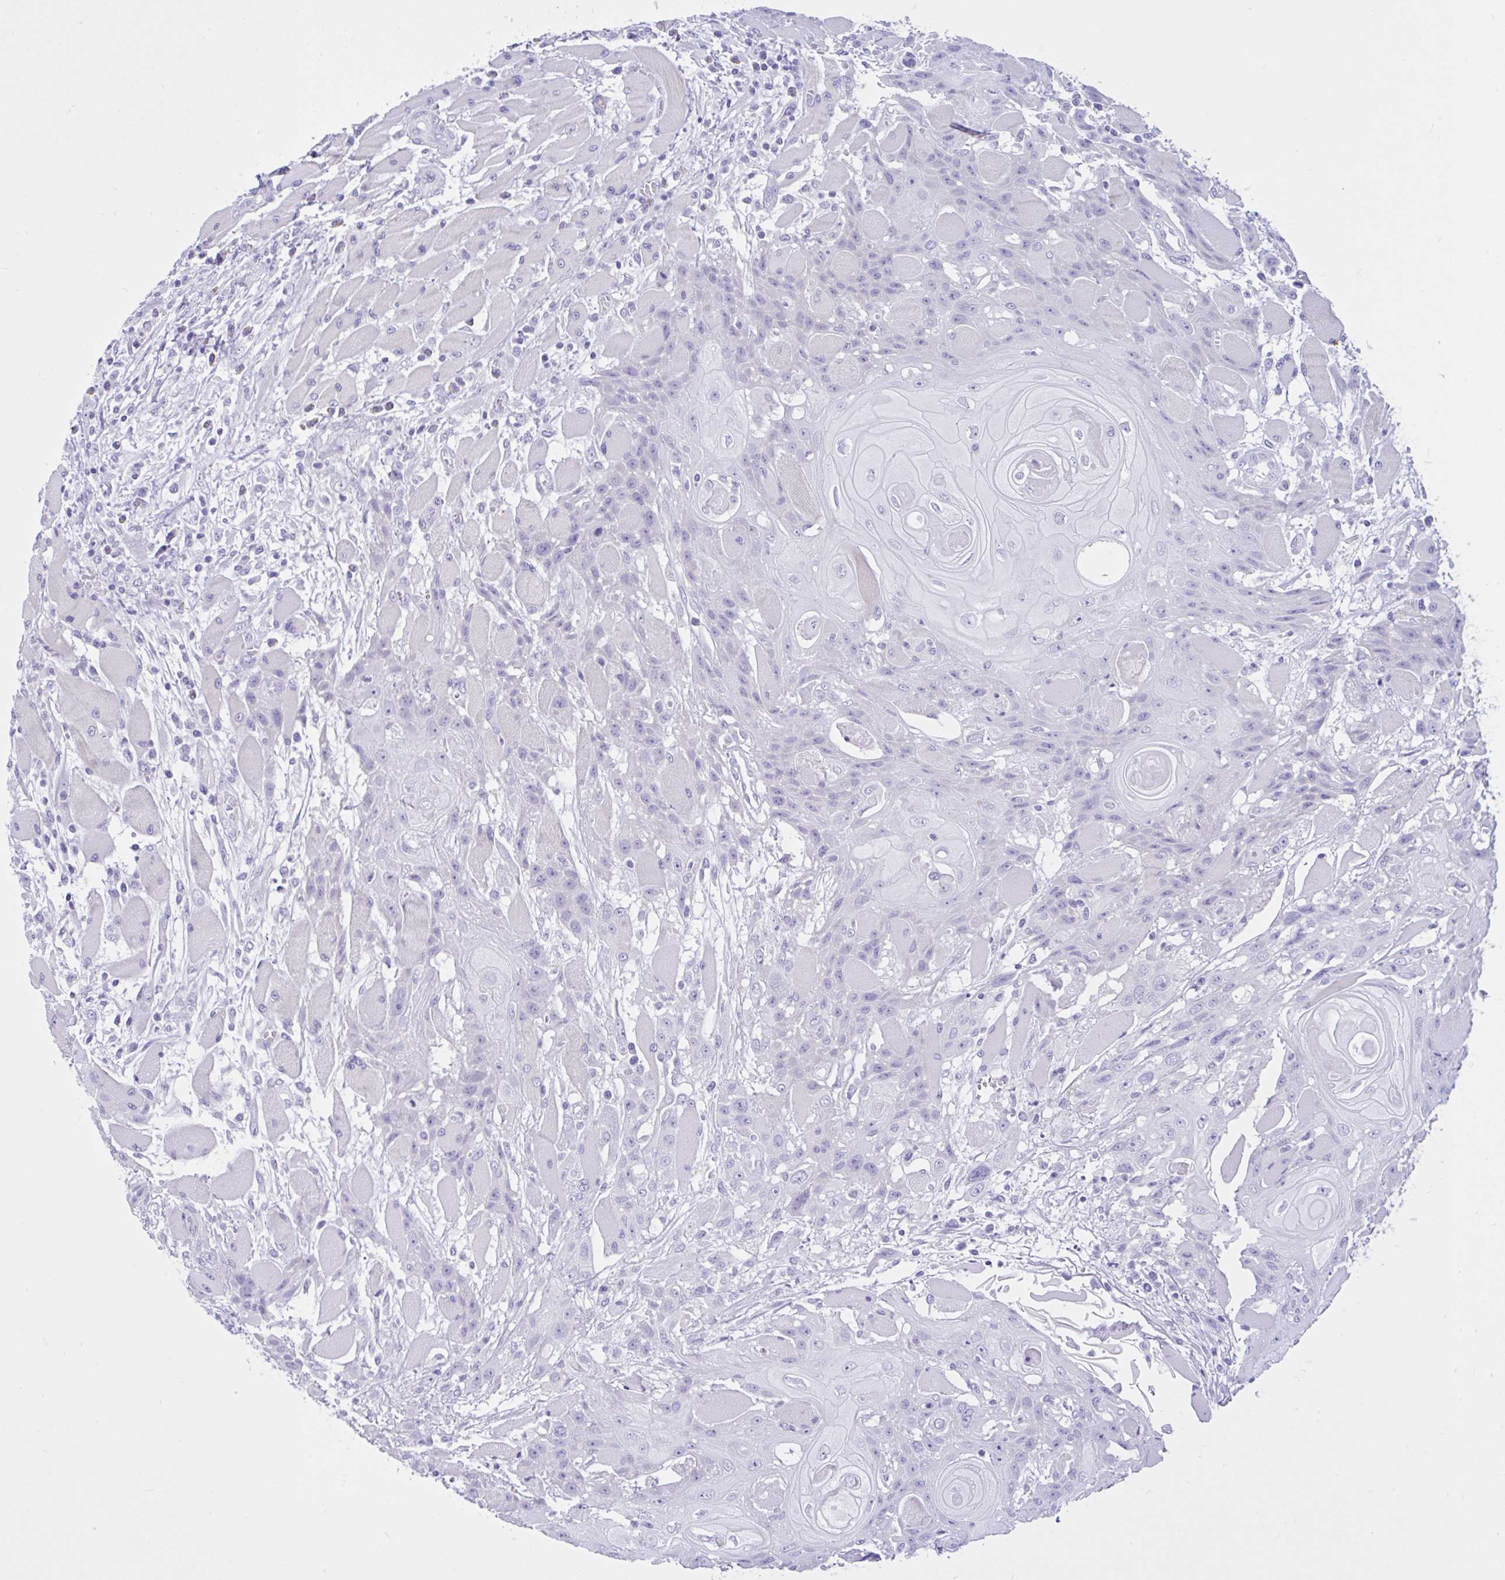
{"staining": {"intensity": "negative", "quantity": "none", "location": "none"}, "tissue": "head and neck cancer", "cell_type": "Tumor cells", "image_type": "cancer", "snomed": [{"axis": "morphology", "description": "Squamous cell carcinoma, NOS"}, {"axis": "topography", "description": "Head-Neck"}], "caption": "Tumor cells show no significant protein staining in head and neck cancer (squamous cell carcinoma). The staining was performed using DAB (3,3'-diaminobenzidine) to visualize the protein expression in brown, while the nuclei were stained in blue with hematoxylin (Magnification: 20x).", "gene": "CYP19A1", "patient": {"sex": "female", "age": 43}}